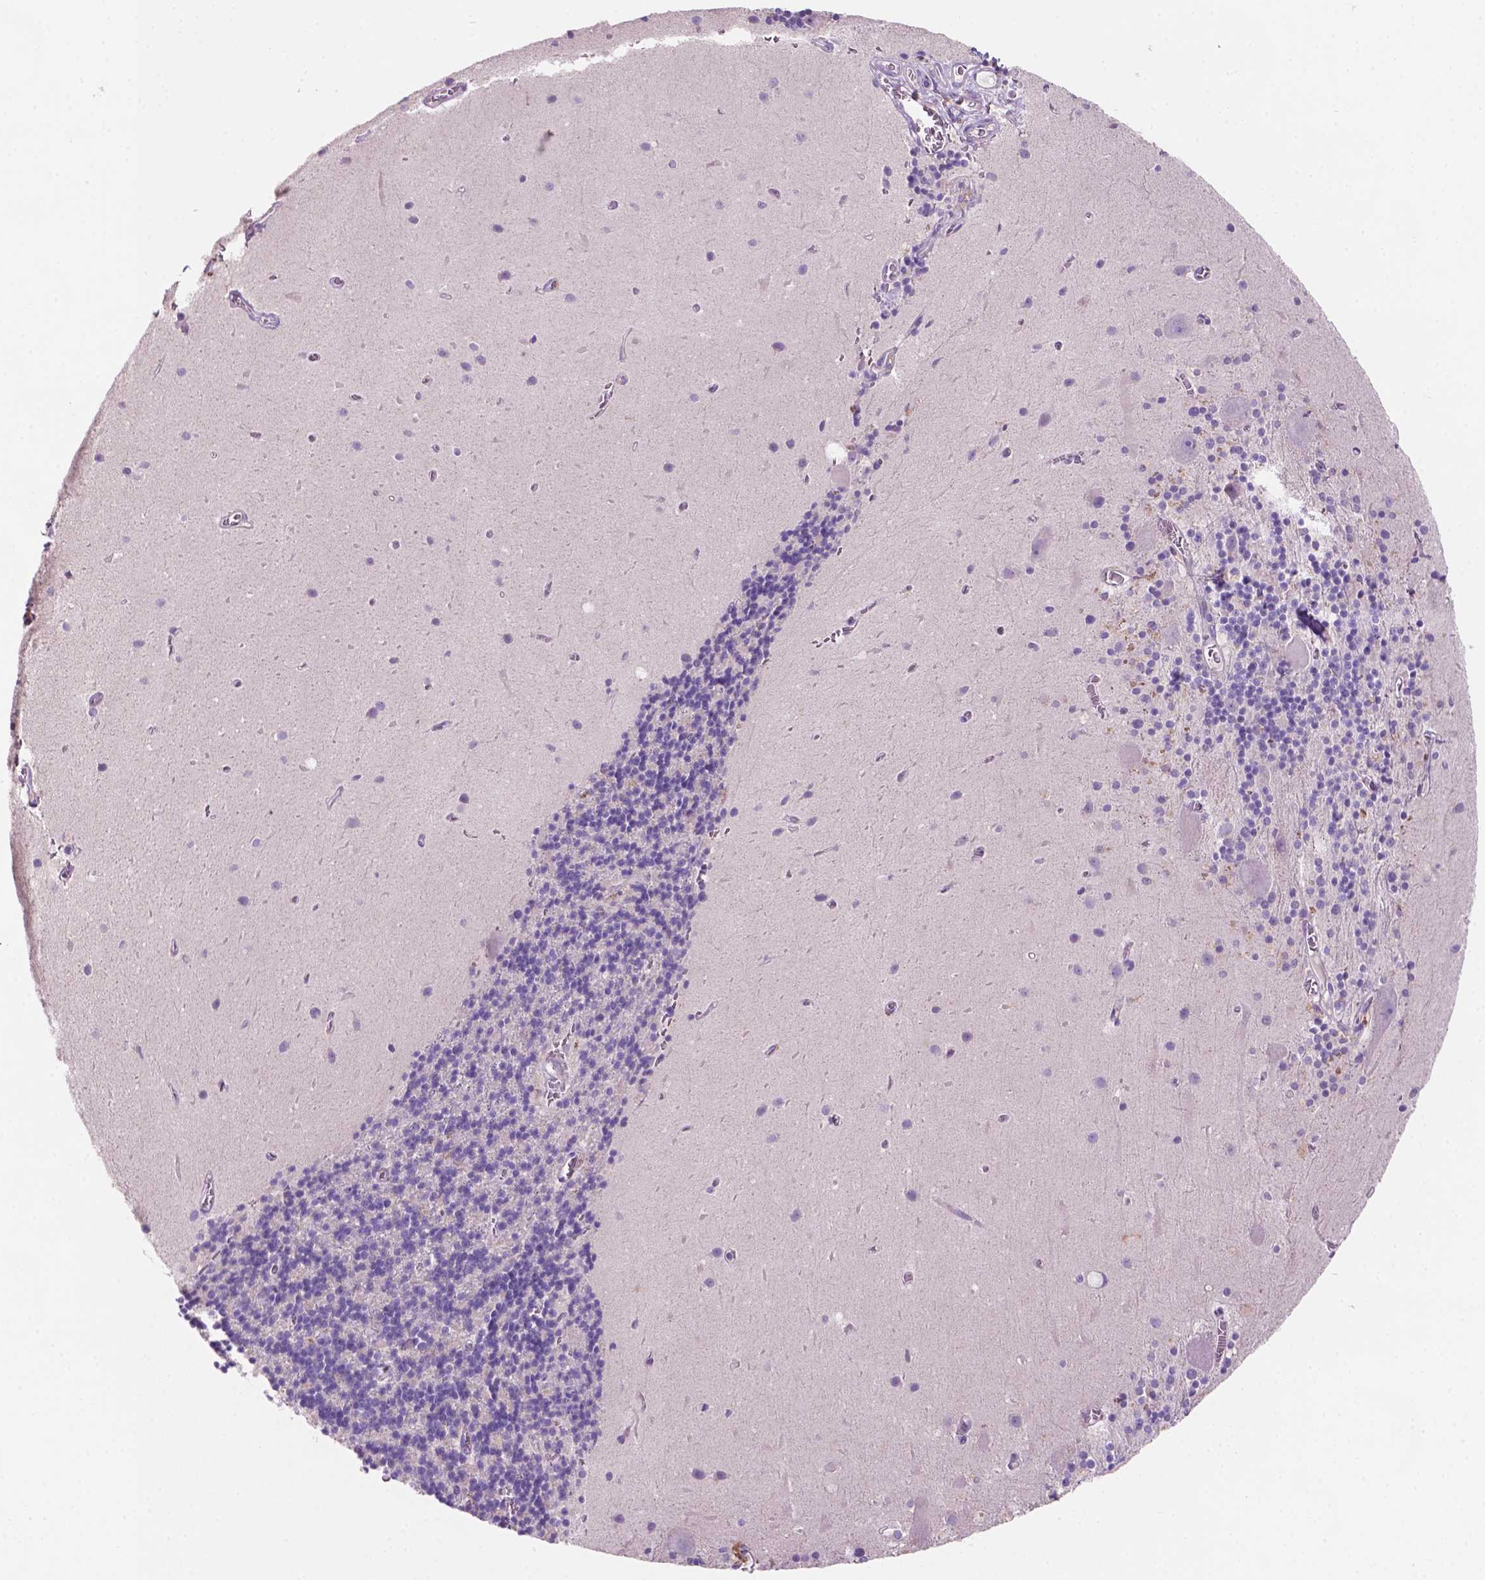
{"staining": {"intensity": "negative", "quantity": "none", "location": "none"}, "tissue": "cerebellum", "cell_type": "Cells in granular layer", "image_type": "normal", "snomed": [{"axis": "morphology", "description": "Normal tissue, NOS"}, {"axis": "topography", "description": "Cerebellum"}], "caption": "DAB (3,3'-diaminobenzidine) immunohistochemical staining of normal cerebellum displays no significant positivity in cells in granular layer.", "gene": "MKRN2OS", "patient": {"sex": "male", "age": 70}}